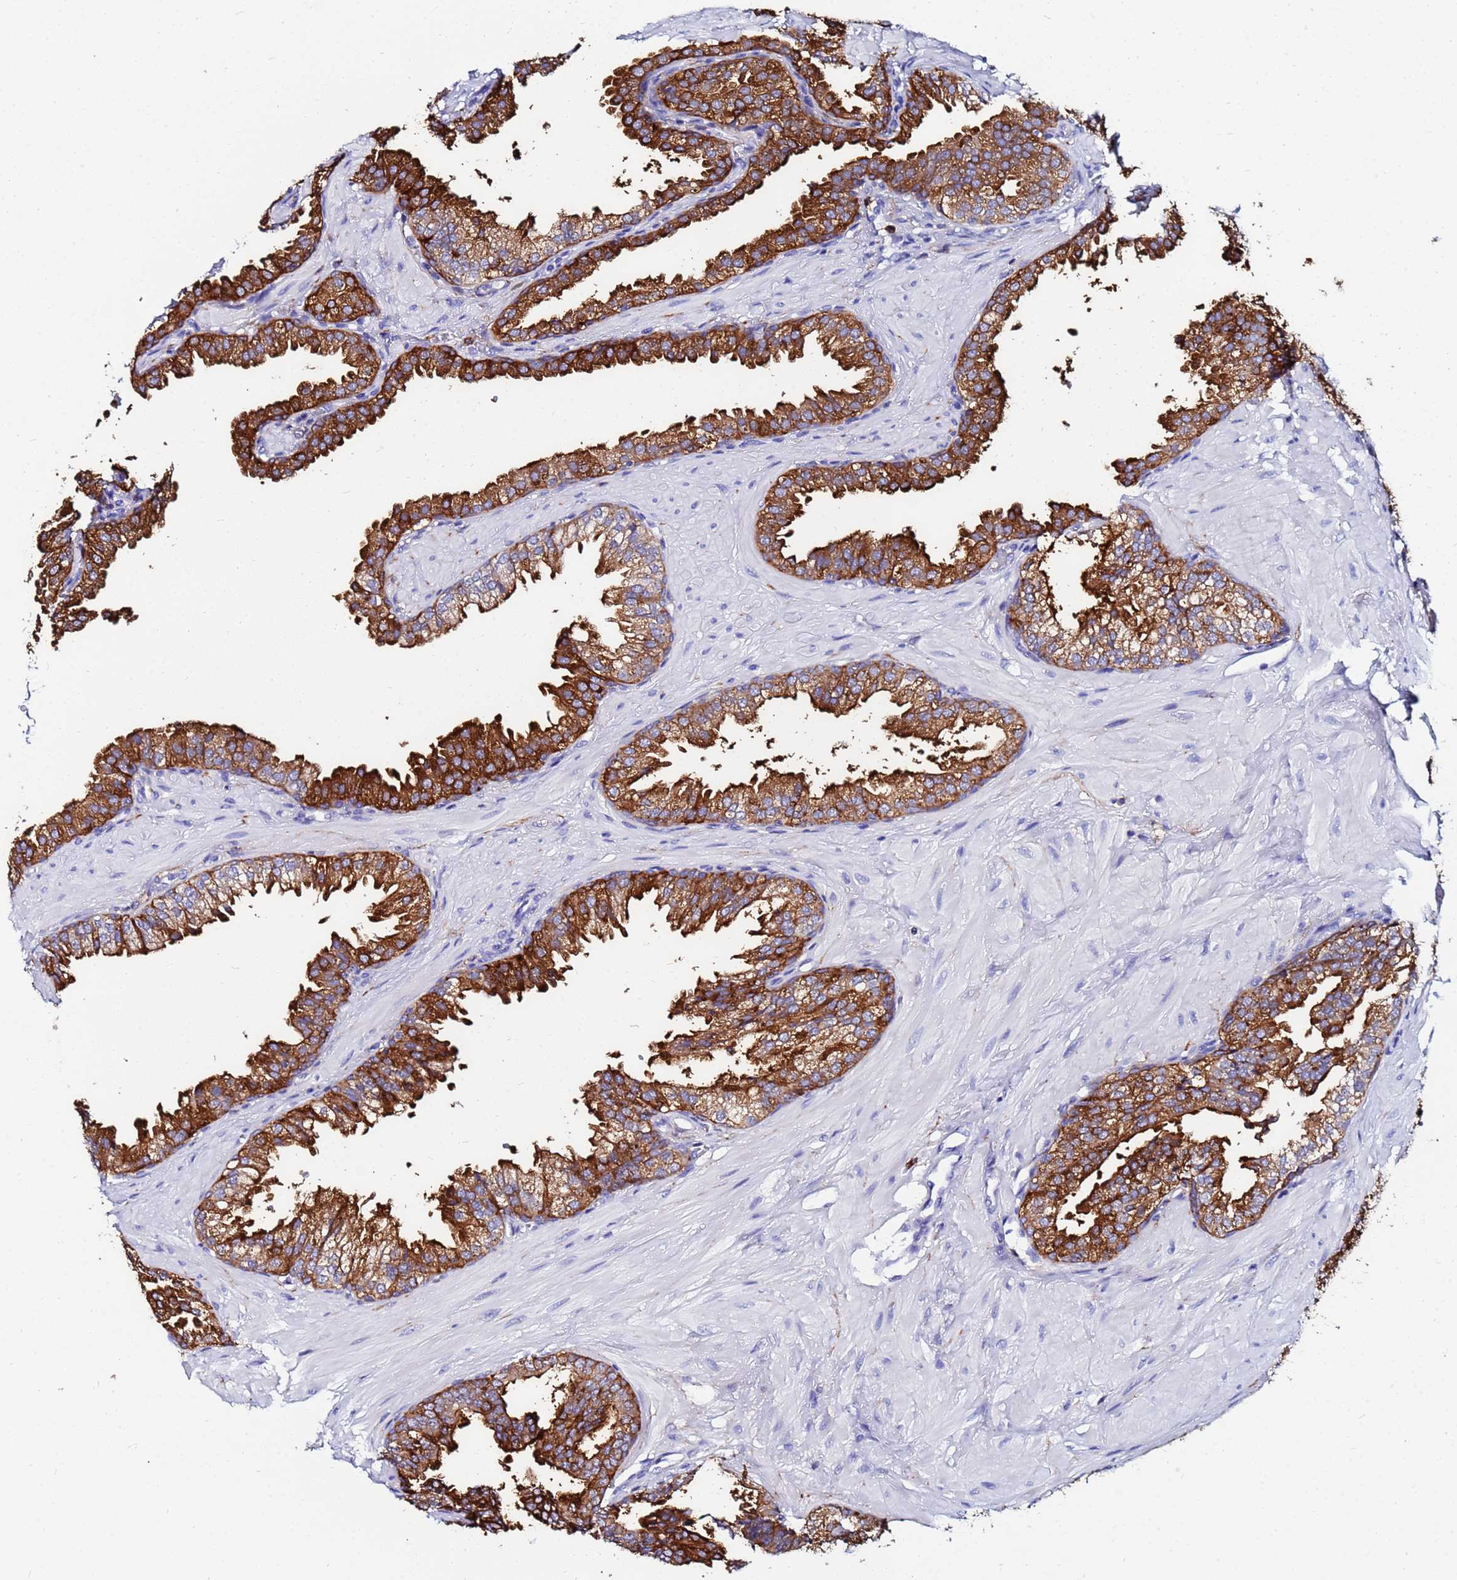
{"staining": {"intensity": "strong", "quantity": ">75%", "location": "cytoplasmic/membranous"}, "tissue": "prostate", "cell_type": "Glandular cells", "image_type": "normal", "snomed": [{"axis": "morphology", "description": "Normal tissue, NOS"}, {"axis": "topography", "description": "Prostate"}, {"axis": "topography", "description": "Peripheral nerve tissue"}], "caption": "A high-resolution micrograph shows immunohistochemistry staining of normal prostate, which displays strong cytoplasmic/membranous staining in about >75% of glandular cells.", "gene": "BASP1", "patient": {"sex": "male", "age": 55}}